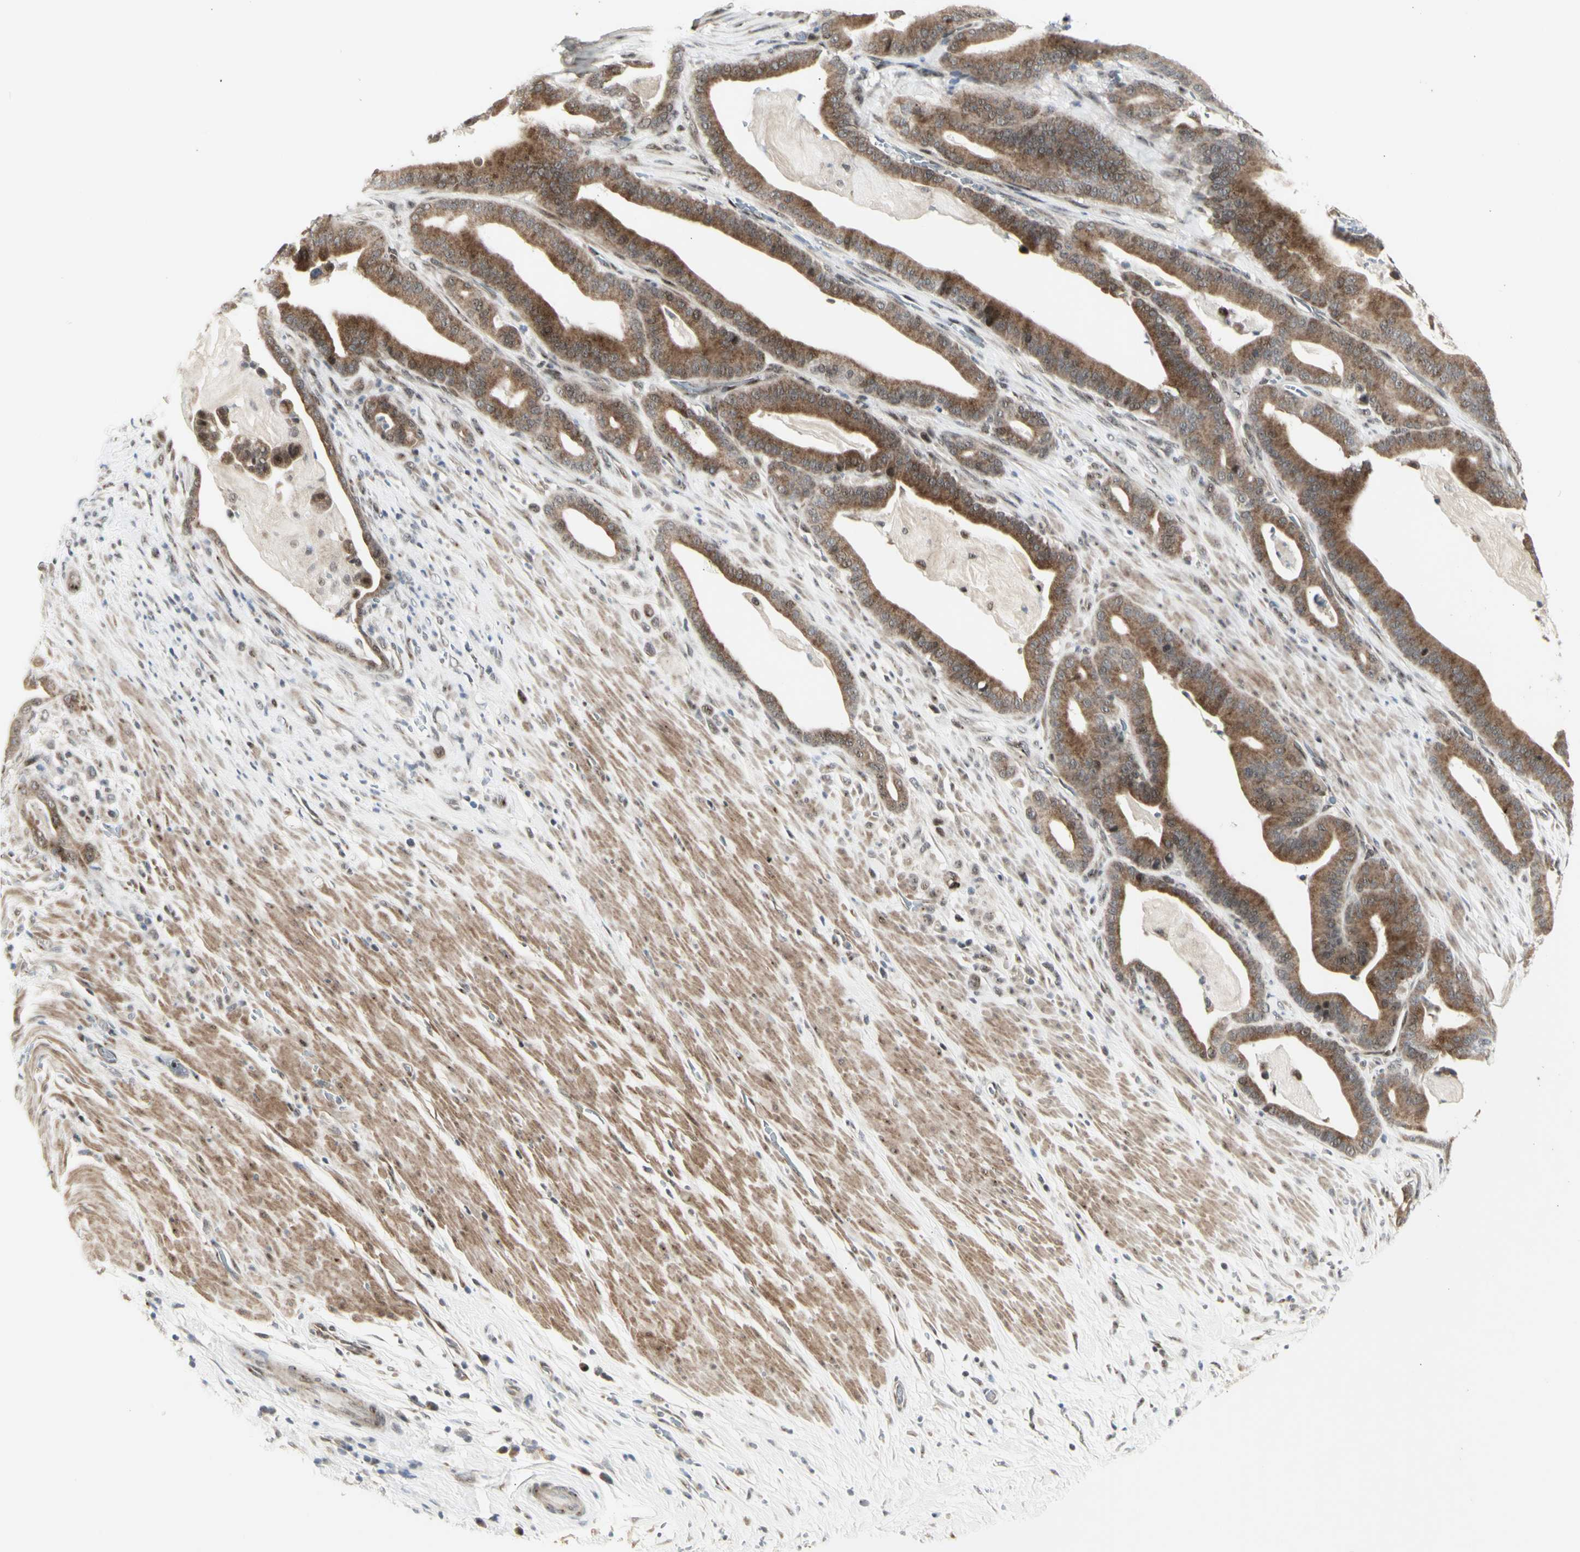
{"staining": {"intensity": "moderate", "quantity": ">75%", "location": "cytoplasmic/membranous"}, "tissue": "pancreatic cancer", "cell_type": "Tumor cells", "image_type": "cancer", "snomed": [{"axis": "morphology", "description": "Adenocarcinoma, NOS"}, {"axis": "topography", "description": "Pancreas"}], "caption": "Immunohistochemistry (IHC) of pancreatic adenocarcinoma demonstrates medium levels of moderate cytoplasmic/membranous staining in about >75% of tumor cells.", "gene": "DHRS7B", "patient": {"sex": "male", "age": 63}}